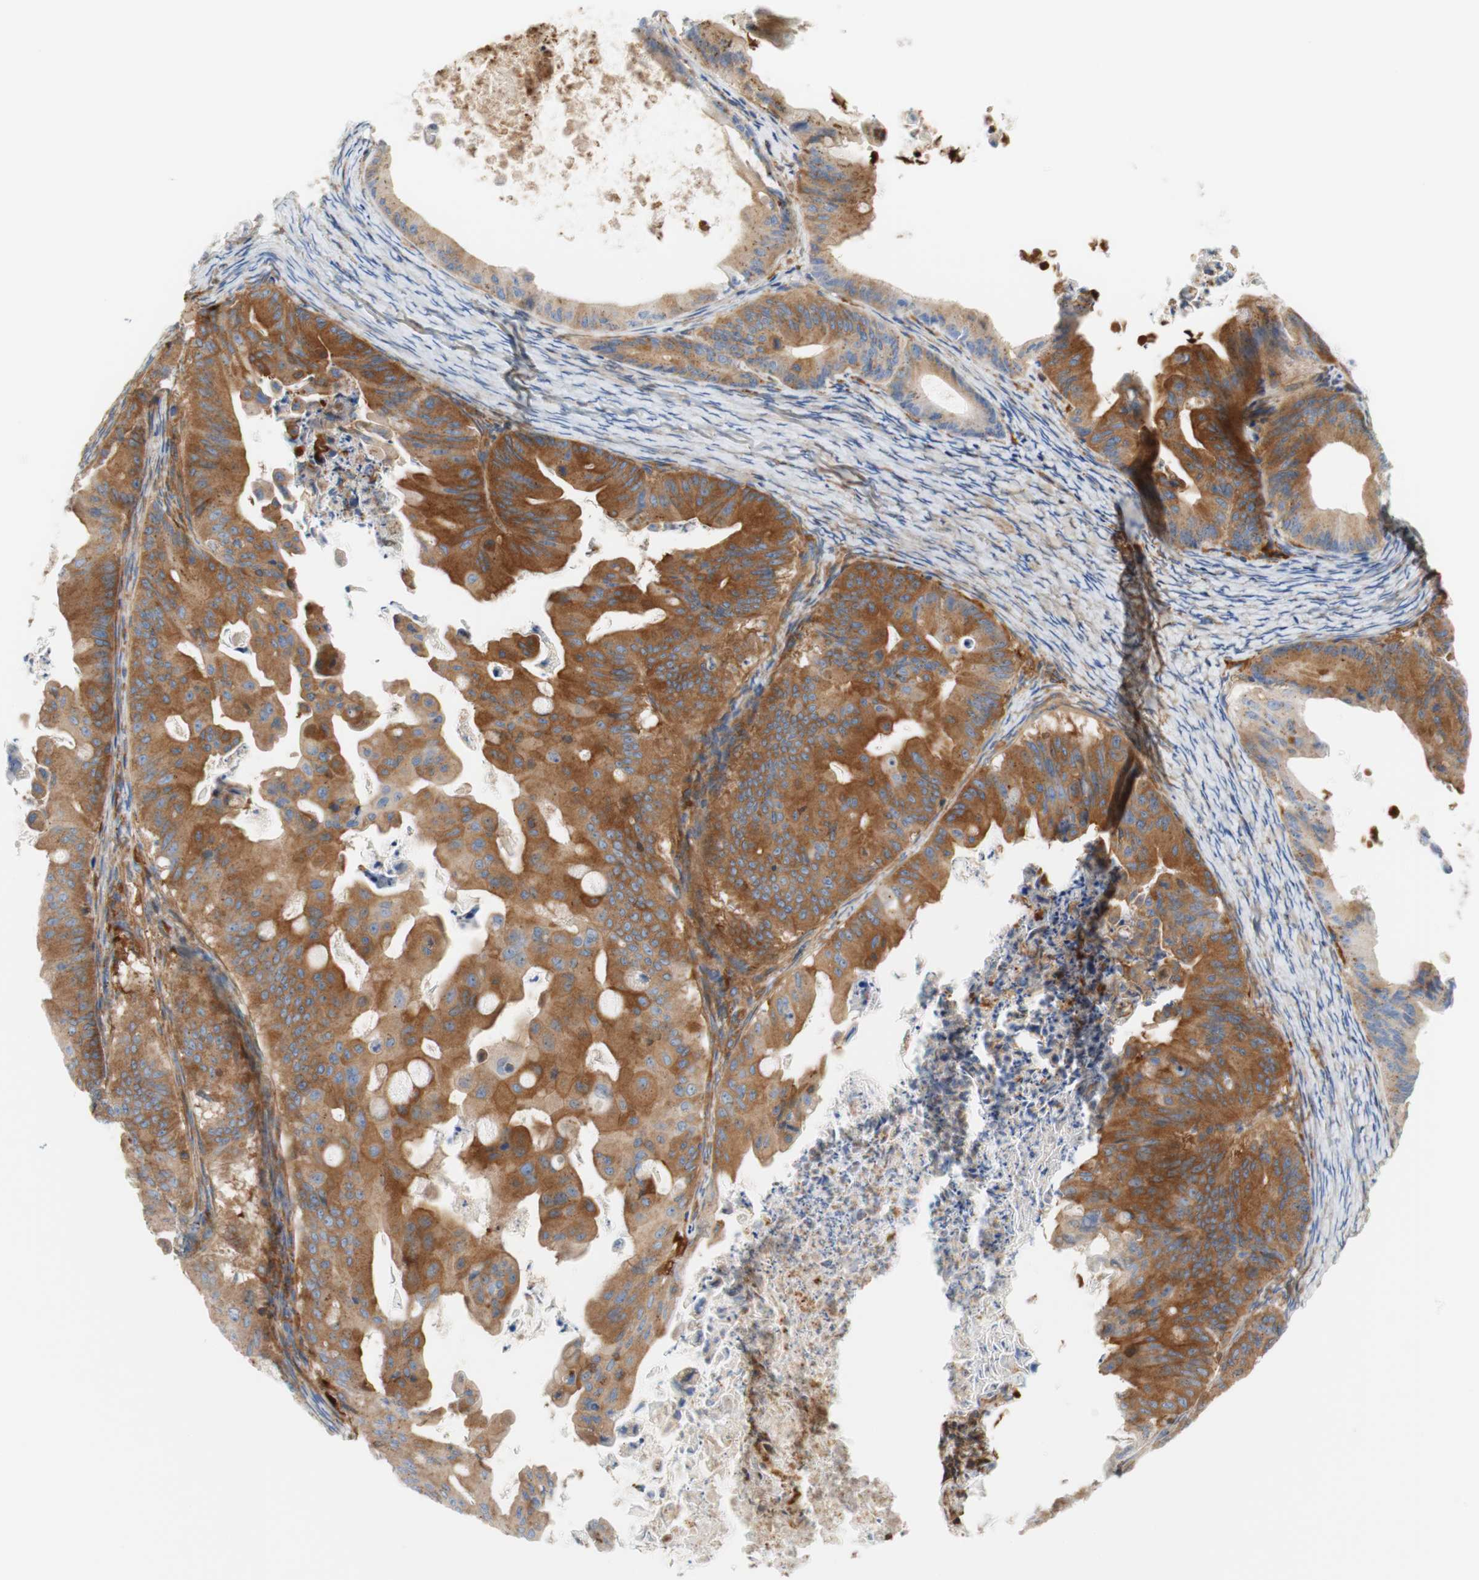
{"staining": {"intensity": "moderate", "quantity": ">75%", "location": "cytoplasmic/membranous"}, "tissue": "ovarian cancer", "cell_type": "Tumor cells", "image_type": "cancer", "snomed": [{"axis": "morphology", "description": "Cystadenocarcinoma, mucinous, NOS"}, {"axis": "topography", "description": "Ovary"}], "caption": "Protein expression analysis of ovarian cancer (mucinous cystadenocarcinoma) exhibits moderate cytoplasmic/membranous positivity in about >75% of tumor cells. The staining was performed using DAB (3,3'-diaminobenzidine), with brown indicating positive protein expression. Nuclei are stained blue with hematoxylin.", "gene": "STOM", "patient": {"sex": "female", "age": 37}}